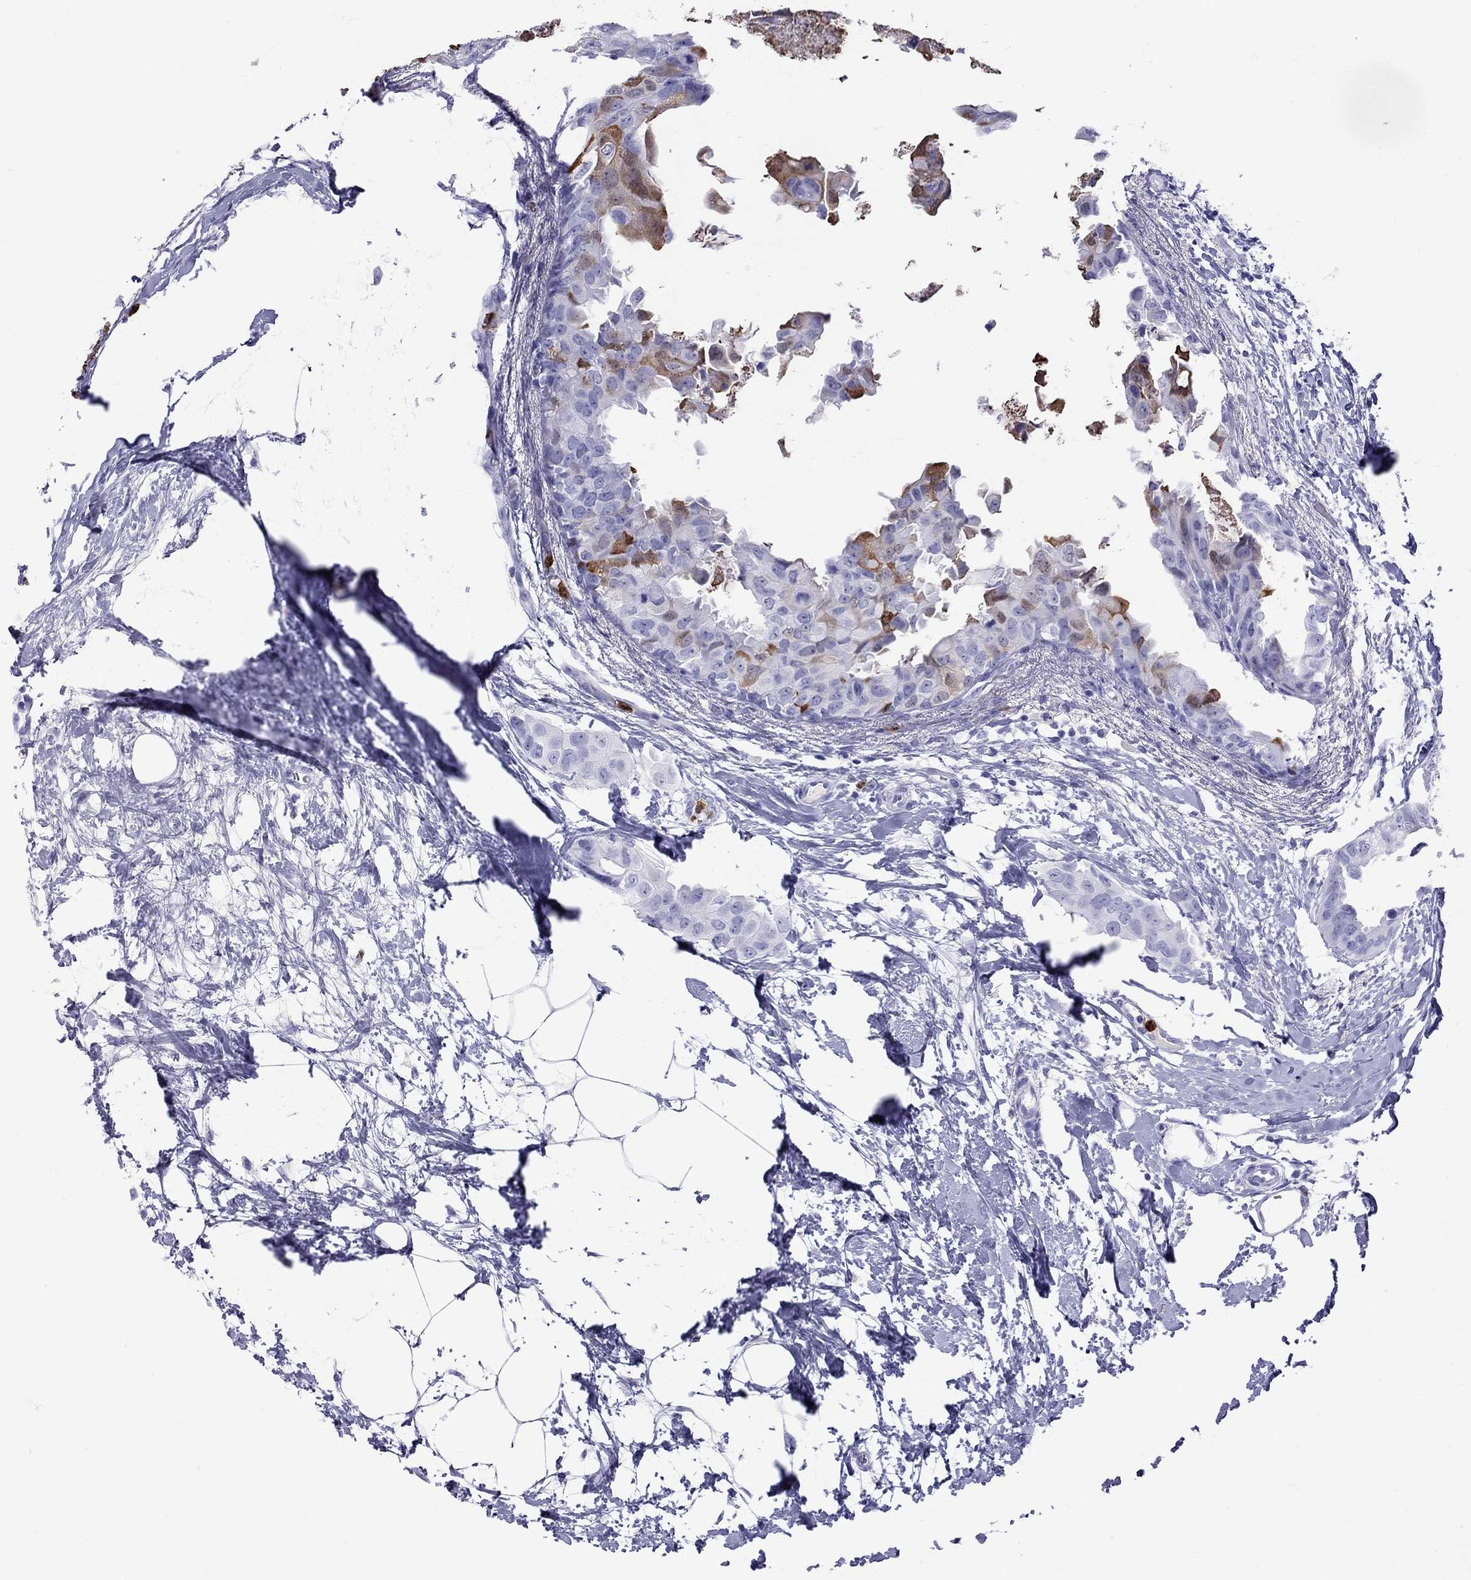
{"staining": {"intensity": "negative", "quantity": "none", "location": "none"}, "tissue": "breast cancer", "cell_type": "Tumor cells", "image_type": "cancer", "snomed": [{"axis": "morphology", "description": "Normal tissue, NOS"}, {"axis": "morphology", "description": "Duct carcinoma"}, {"axis": "topography", "description": "Breast"}], "caption": "High power microscopy histopathology image of an immunohistochemistry micrograph of breast cancer (infiltrating ductal carcinoma), revealing no significant expression in tumor cells.", "gene": "SLAMF1", "patient": {"sex": "female", "age": 40}}